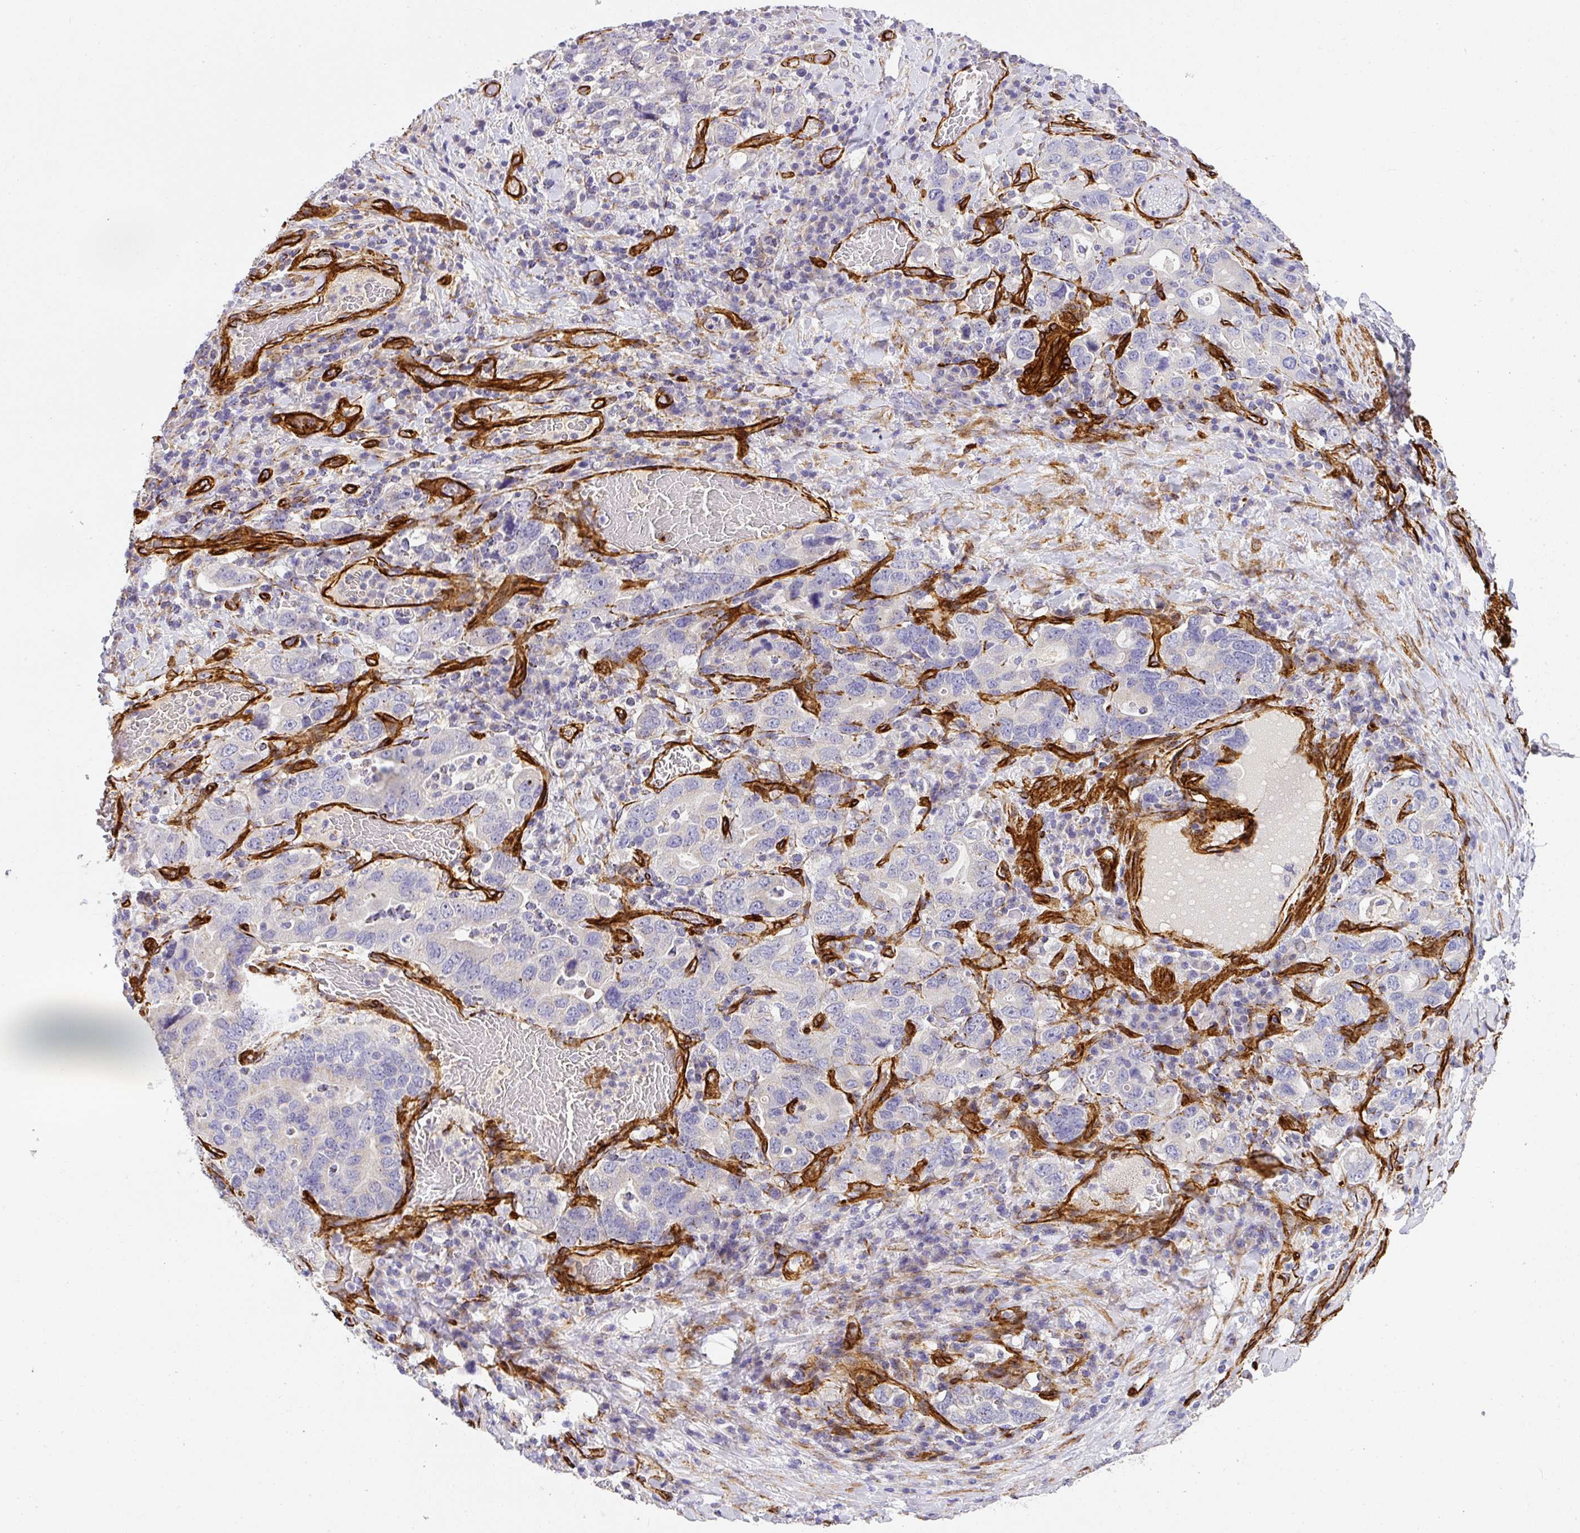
{"staining": {"intensity": "negative", "quantity": "none", "location": "none"}, "tissue": "stomach cancer", "cell_type": "Tumor cells", "image_type": "cancer", "snomed": [{"axis": "morphology", "description": "Adenocarcinoma, NOS"}, {"axis": "topography", "description": "Stomach, upper"}, {"axis": "topography", "description": "Stomach"}], "caption": "This is an IHC histopathology image of human stomach cancer. There is no positivity in tumor cells.", "gene": "SLC25A17", "patient": {"sex": "male", "age": 62}}